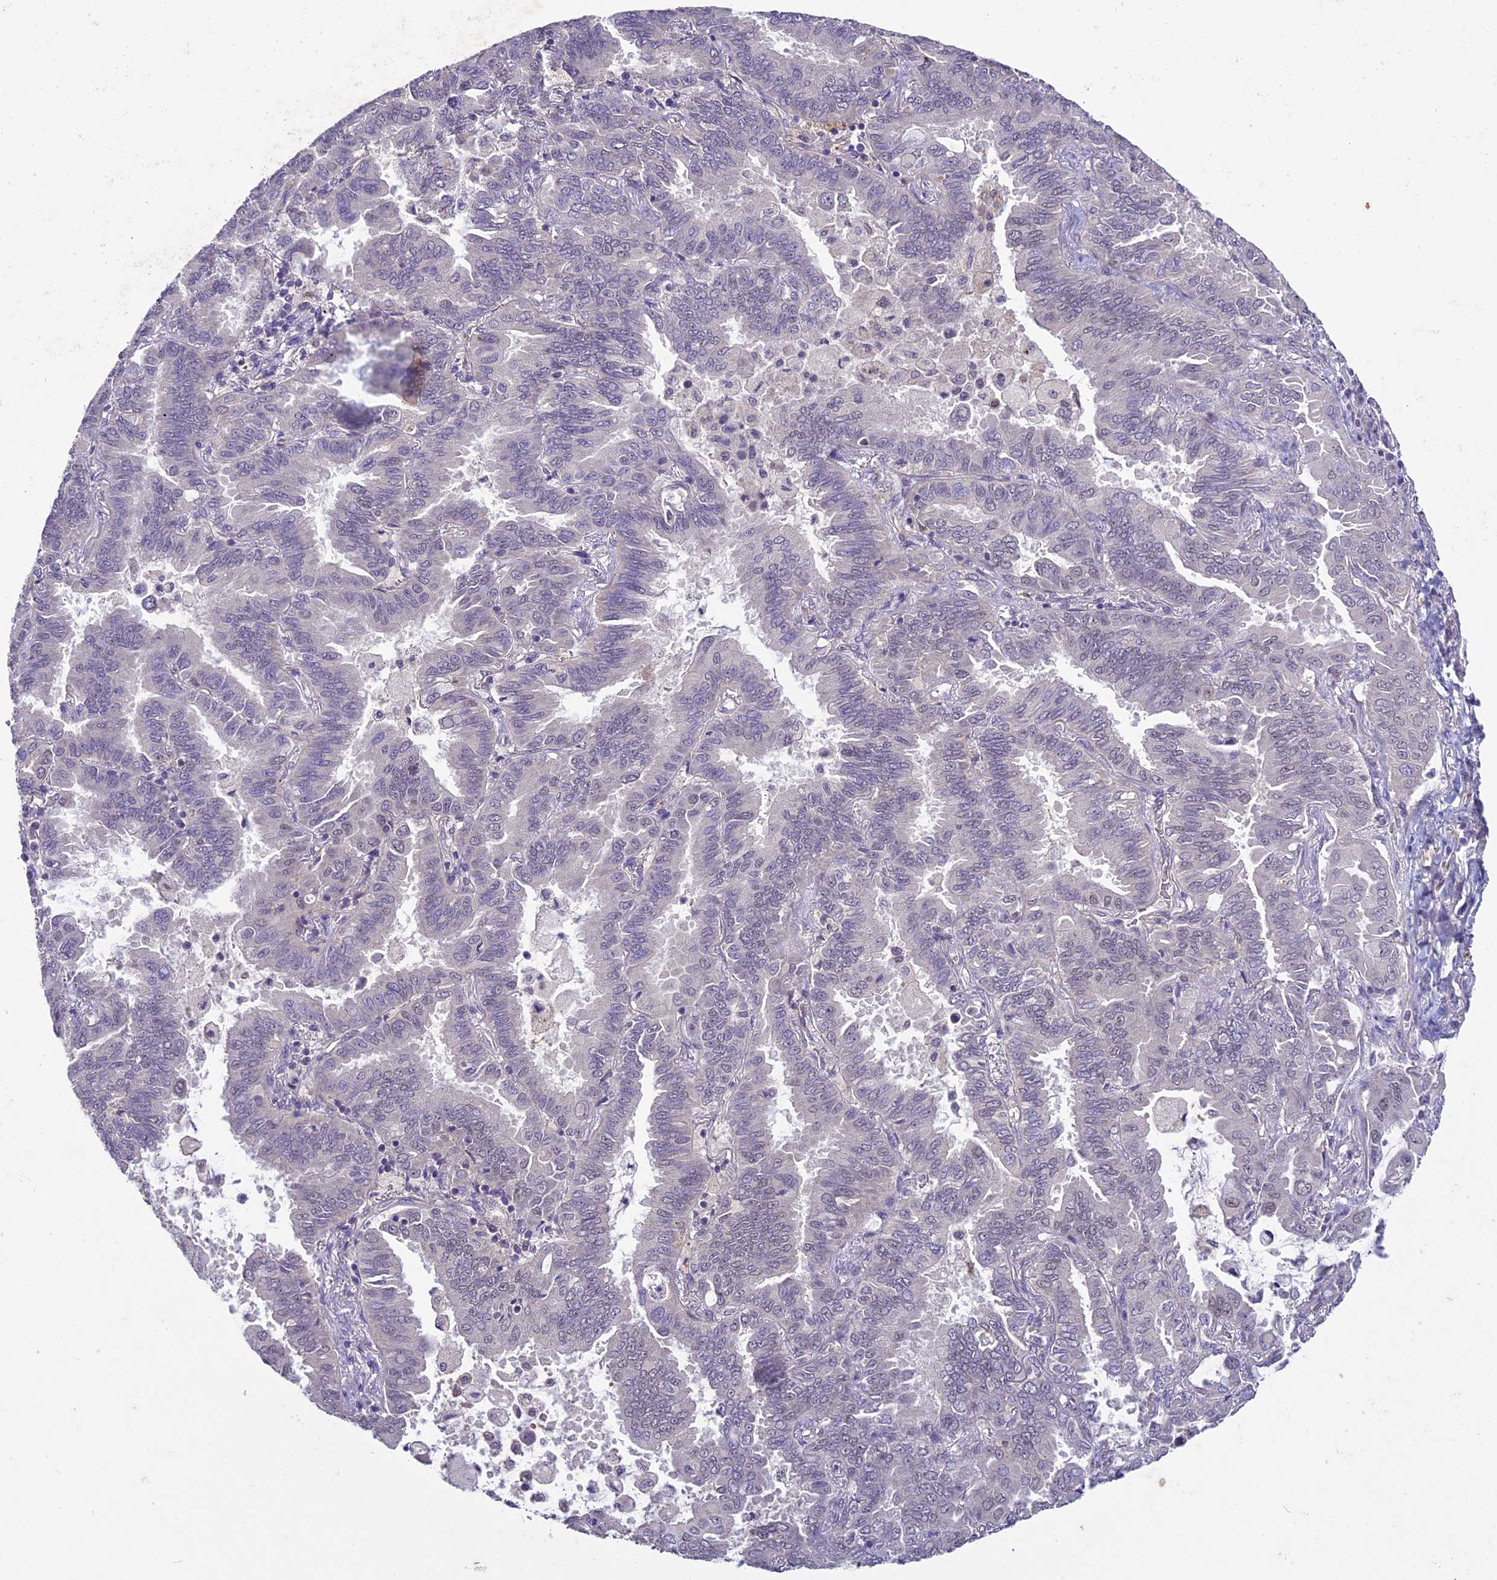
{"staining": {"intensity": "weak", "quantity": "<25%", "location": "nuclear"}, "tissue": "lung cancer", "cell_type": "Tumor cells", "image_type": "cancer", "snomed": [{"axis": "morphology", "description": "Adenocarcinoma, NOS"}, {"axis": "topography", "description": "Lung"}], "caption": "A high-resolution image shows immunohistochemistry (IHC) staining of adenocarcinoma (lung), which displays no significant positivity in tumor cells. (DAB (3,3'-diaminobenzidine) immunohistochemistry with hematoxylin counter stain).", "gene": "C3orf70", "patient": {"sex": "male", "age": 64}}